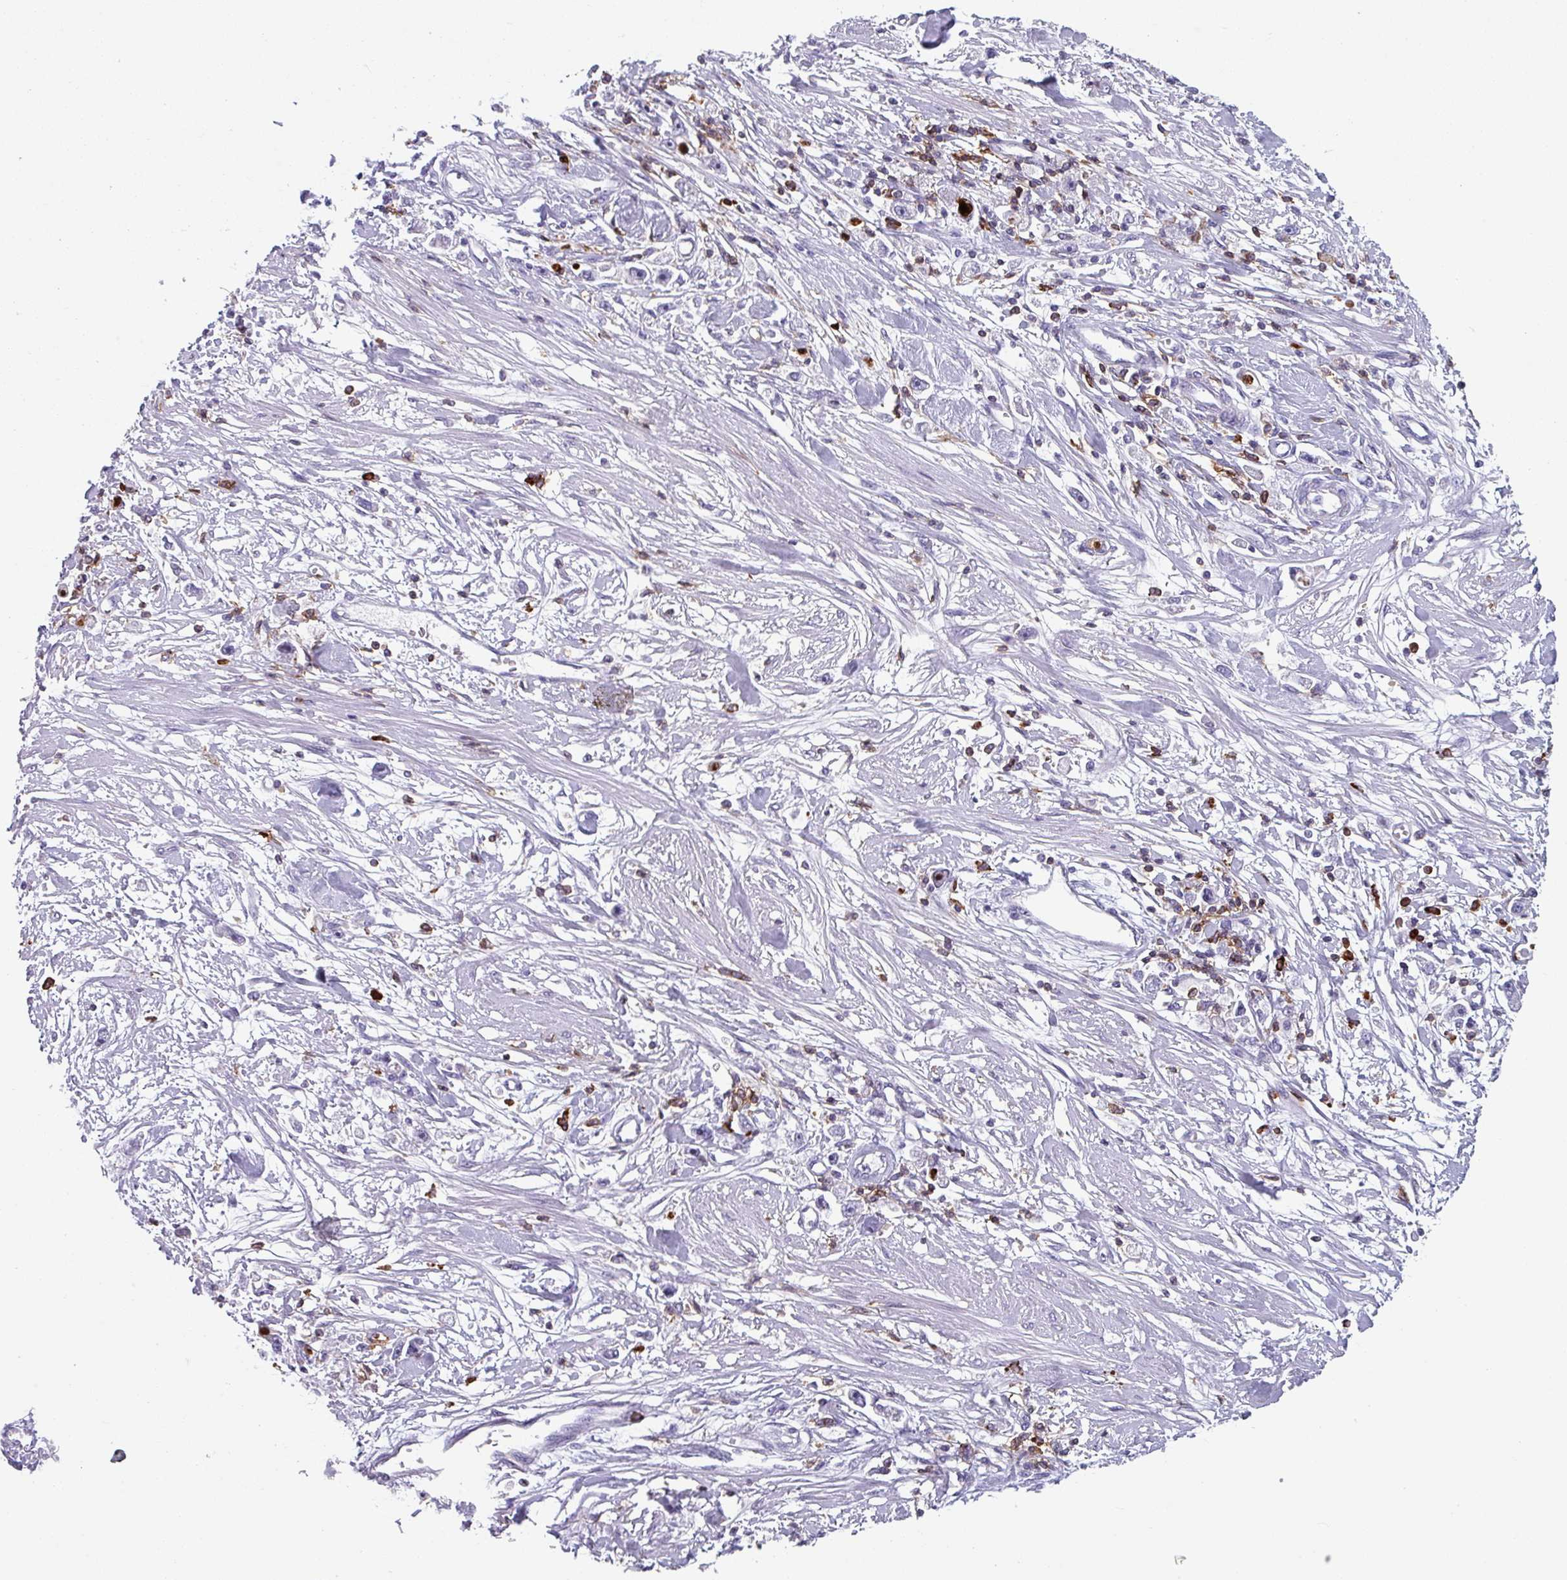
{"staining": {"intensity": "negative", "quantity": "none", "location": "none"}, "tissue": "stomach cancer", "cell_type": "Tumor cells", "image_type": "cancer", "snomed": [{"axis": "morphology", "description": "Adenocarcinoma, NOS"}, {"axis": "topography", "description": "Stomach"}], "caption": "This is an IHC image of human stomach adenocarcinoma. There is no positivity in tumor cells.", "gene": "EXOSC5", "patient": {"sex": "female", "age": 59}}